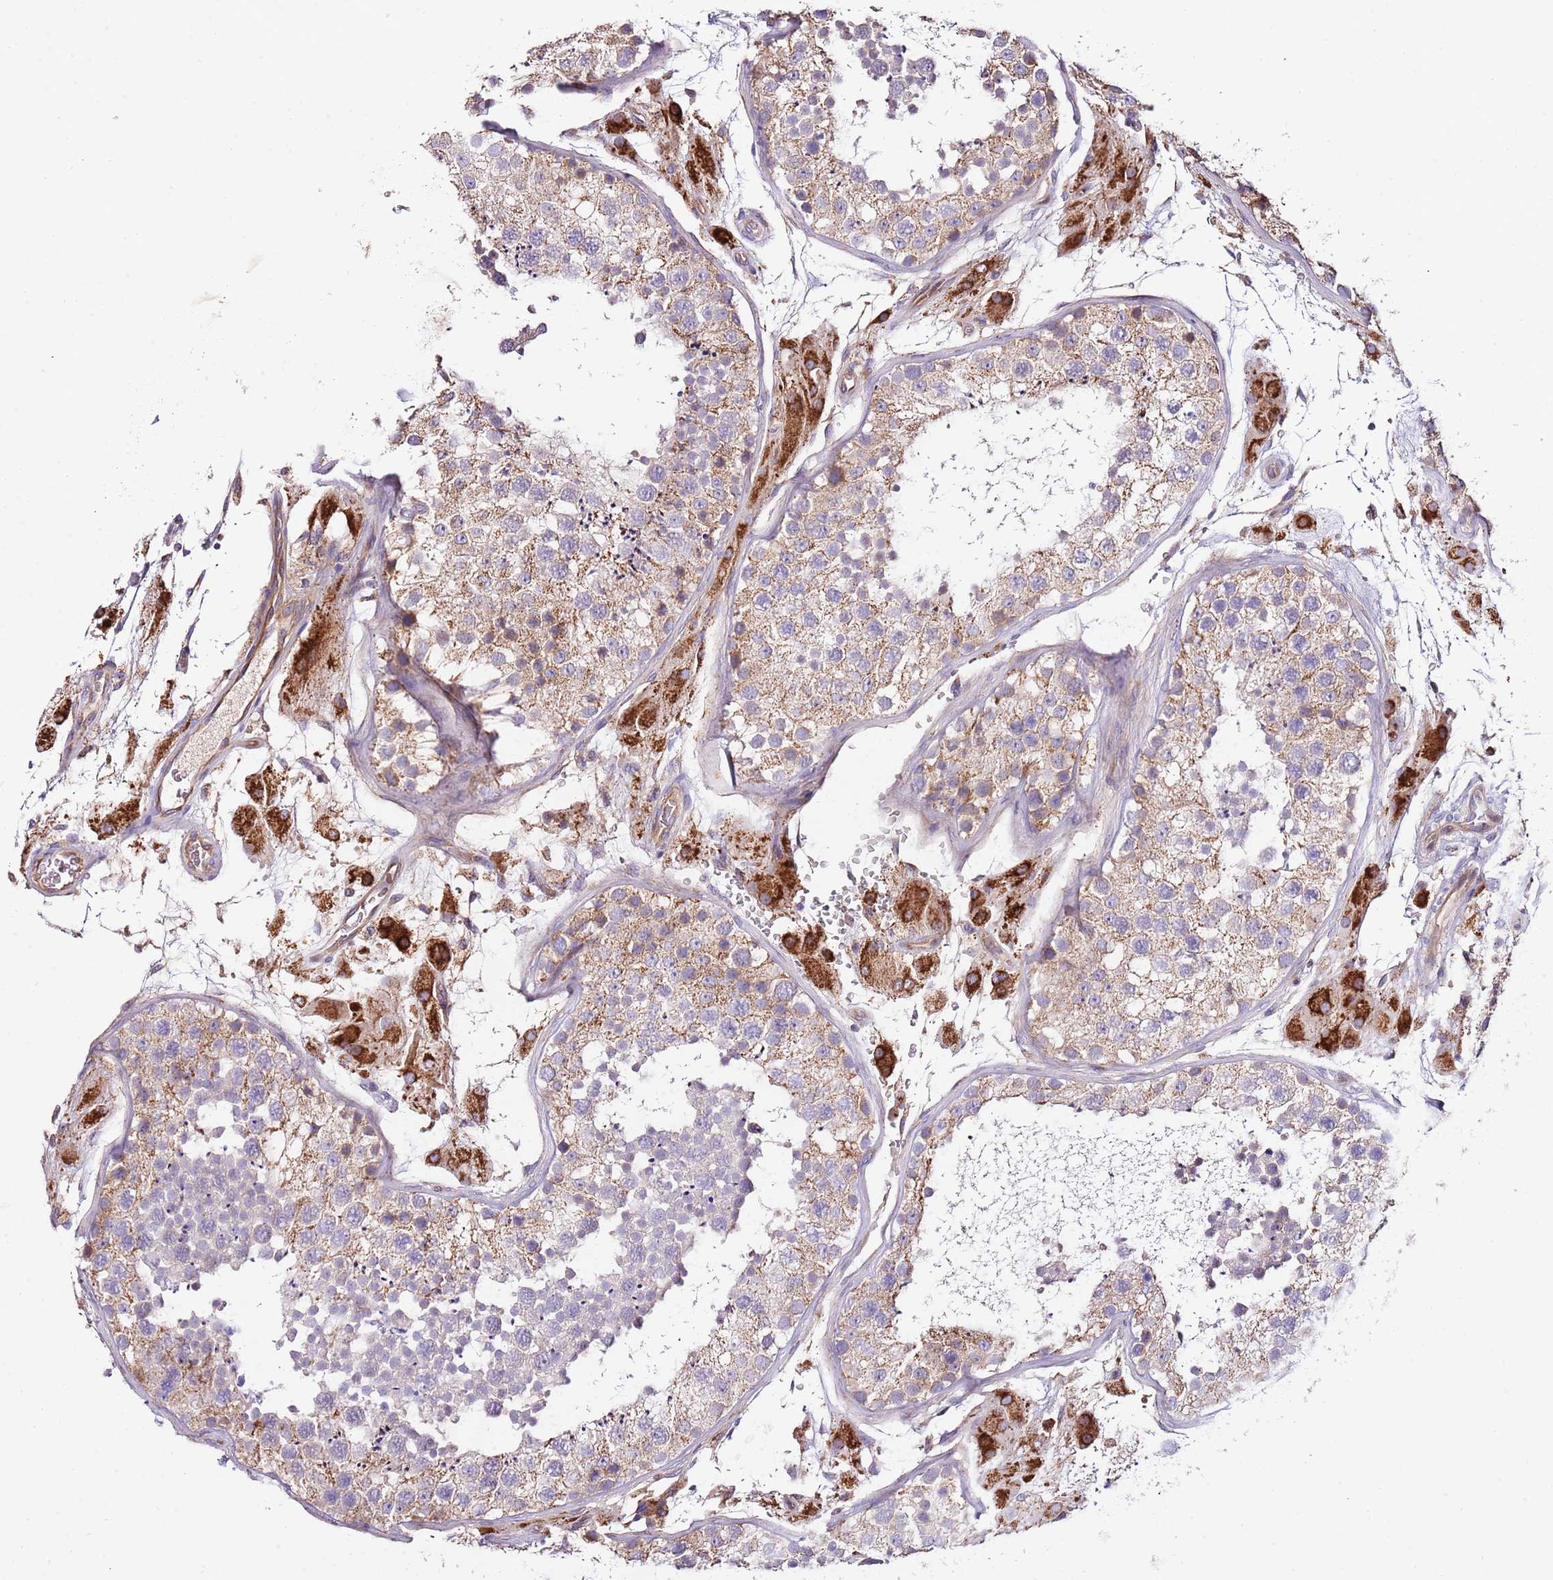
{"staining": {"intensity": "moderate", "quantity": ">75%", "location": "cytoplasmic/membranous"}, "tissue": "testis", "cell_type": "Cells in seminiferous ducts", "image_type": "normal", "snomed": [{"axis": "morphology", "description": "Normal tissue, NOS"}, {"axis": "topography", "description": "Testis"}], "caption": "Immunohistochemistry of benign human testis shows medium levels of moderate cytoplasmic/membranous staining in about >75% of cells in seminiferous ducts. The staining was performed using DAB to visualize the protein expression in brown, while the nuclei were stained in blue with hematoxylin (Magnification: 20x).", "gene": "DOCK6", "patient": {"sex": "male", "age": 26}}